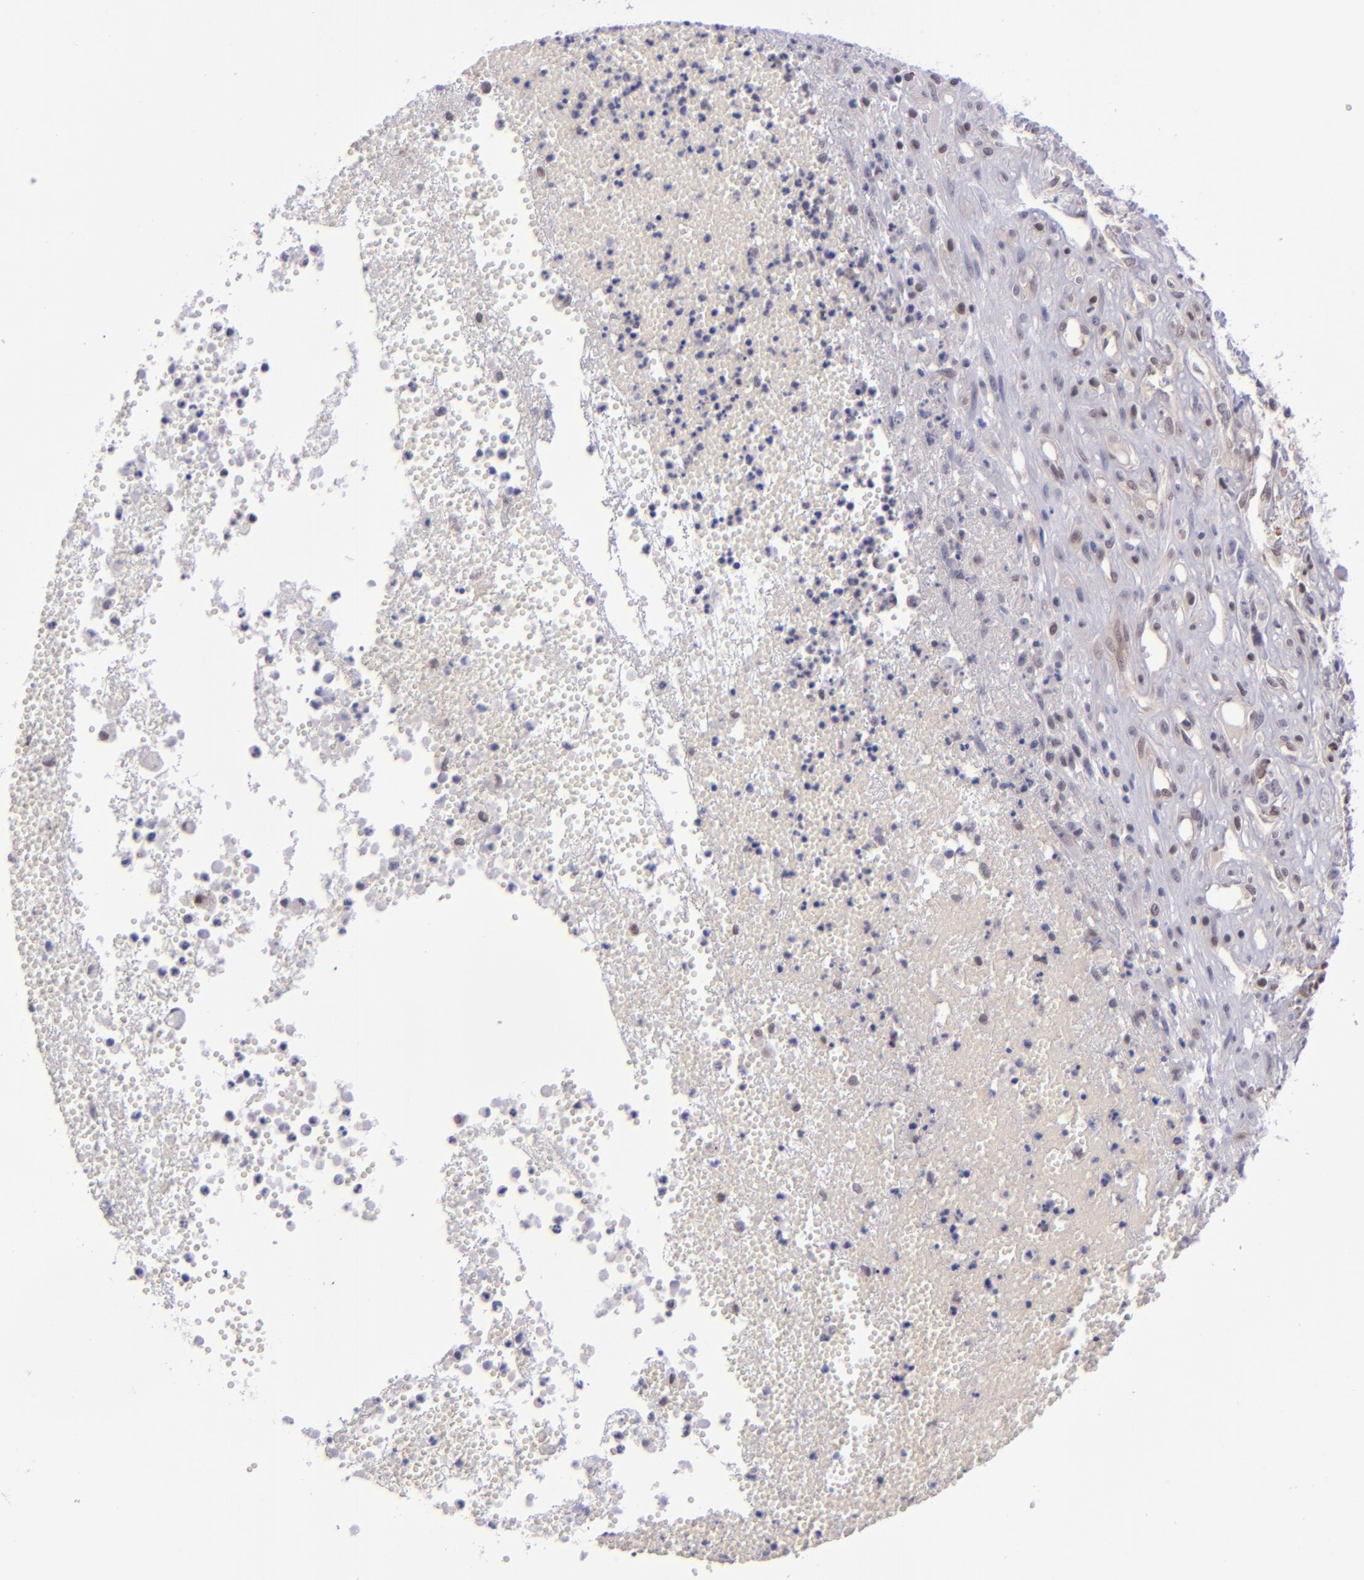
{"staining": {"intensity": "weak", "quantity": "25%-75%", "location": "nuclear"}, "tissue": "glioma", "cell_type": "Tumor cells", "image_type": "cancer", "snomed": [{"axis": "morphology", "description": "Glioma, malignant, High grade"}, {"axis": "topography", "description": "Brain"}], "caption": "This micrograph exhibits glioma stained with immunohistochemistry to label a protein in brown. The nuclear of tumor cells show weak positivity for the protein. Nuclei are counter-stained blue.", "gene": "BAG1", "patient": {"sex": "male", "age": 66}}